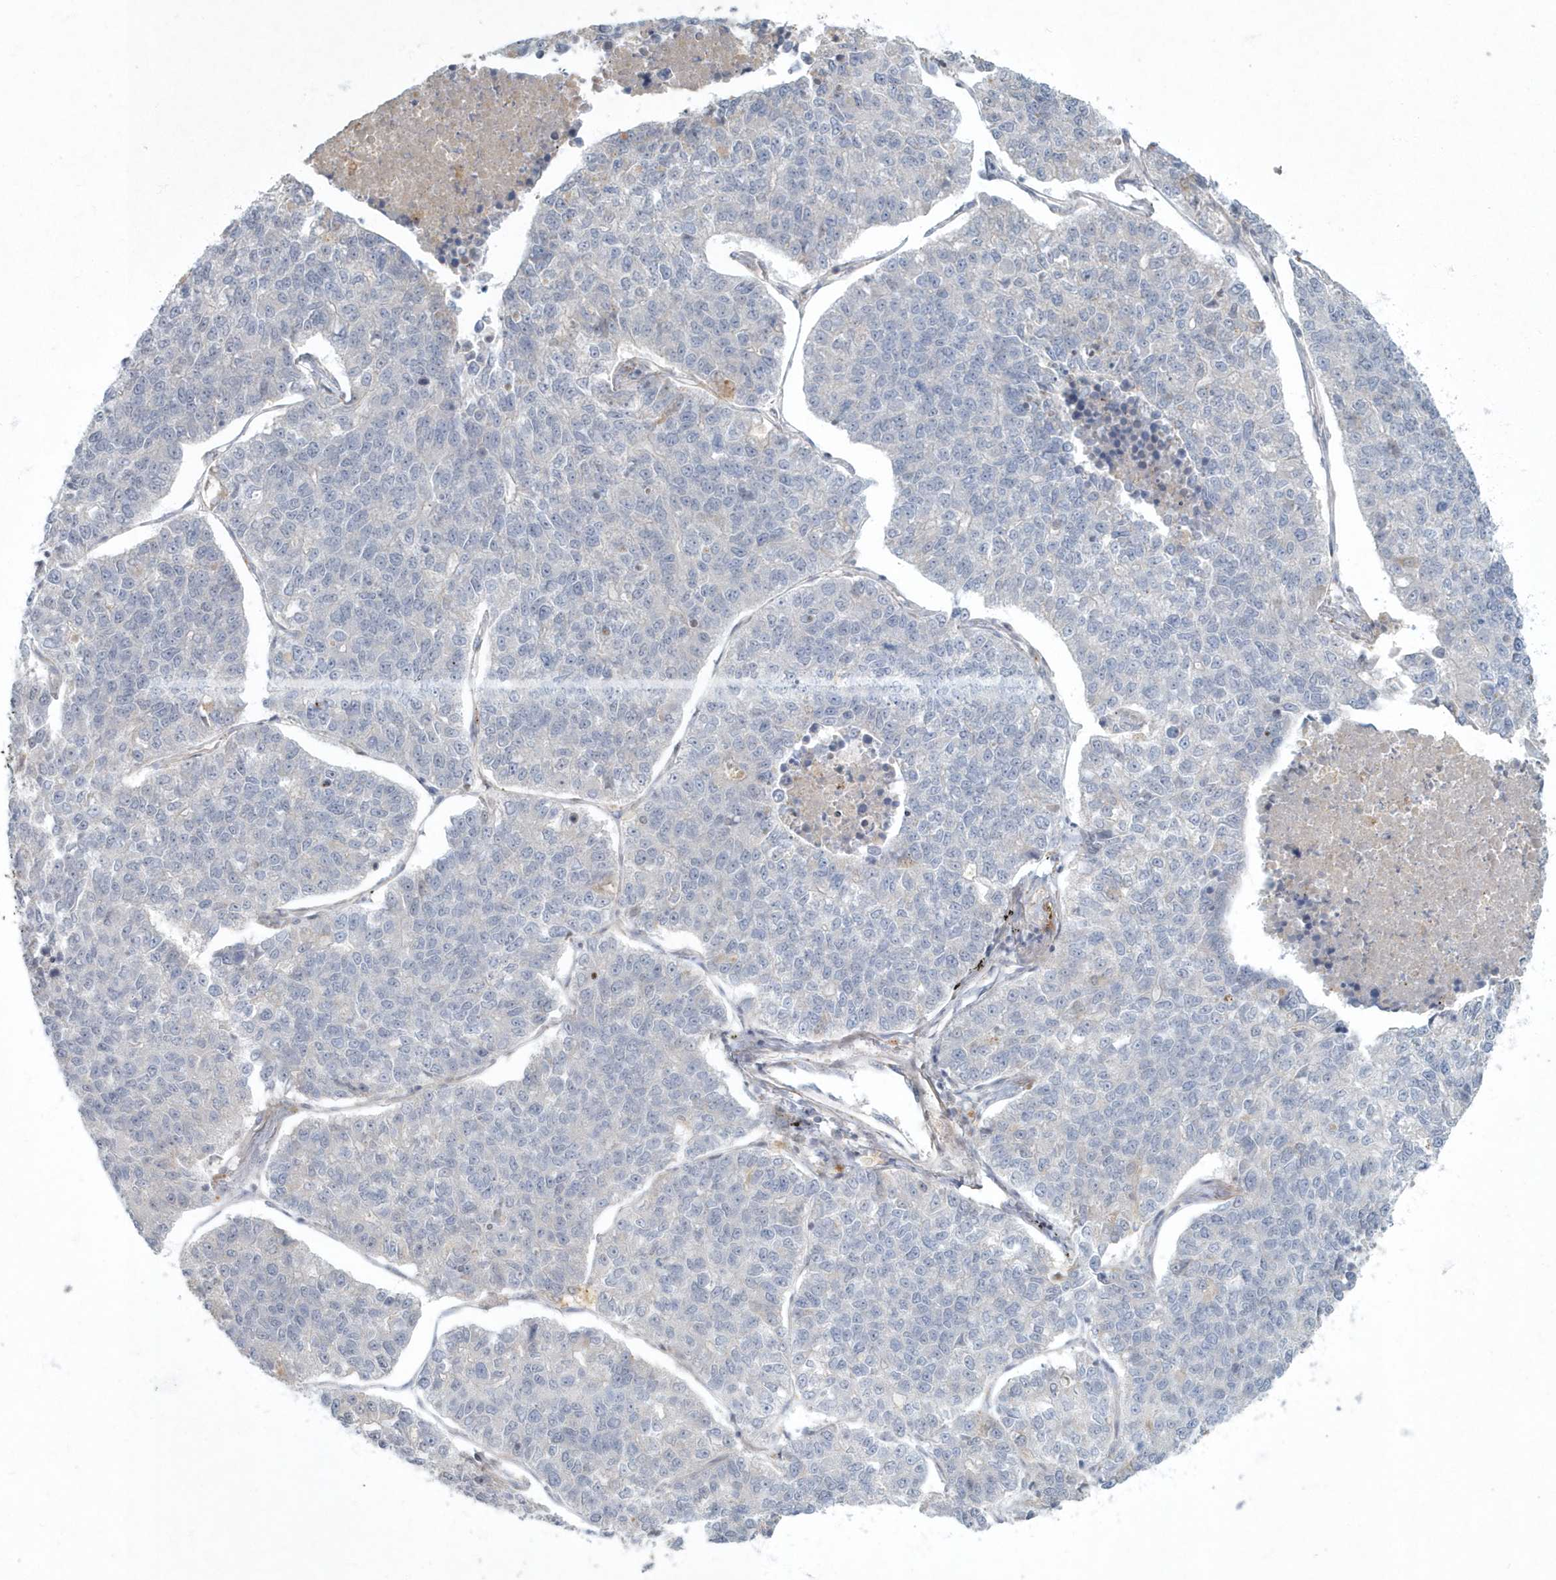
{"staining": {"intensity": "negative", "quantity": "none", "location": "none"}, "tissue": "lung cancer", "cell_type": "Tumor cells", "image_type": "cancer", "snomed": [{"axis": "morphology", "description": "Adenocarcinoma, NOS"}, {"axis": "topography", "description": "Lung"}], "caption": "The IHC micrograph has no significant positivity in tumor cells of lung cancer (adenocarcinoma) tissue. (IHC, brightfield microscopy, high magnification).", "gene": "ARHGEF38", "patient": {"sex": "male", "age": 49}}